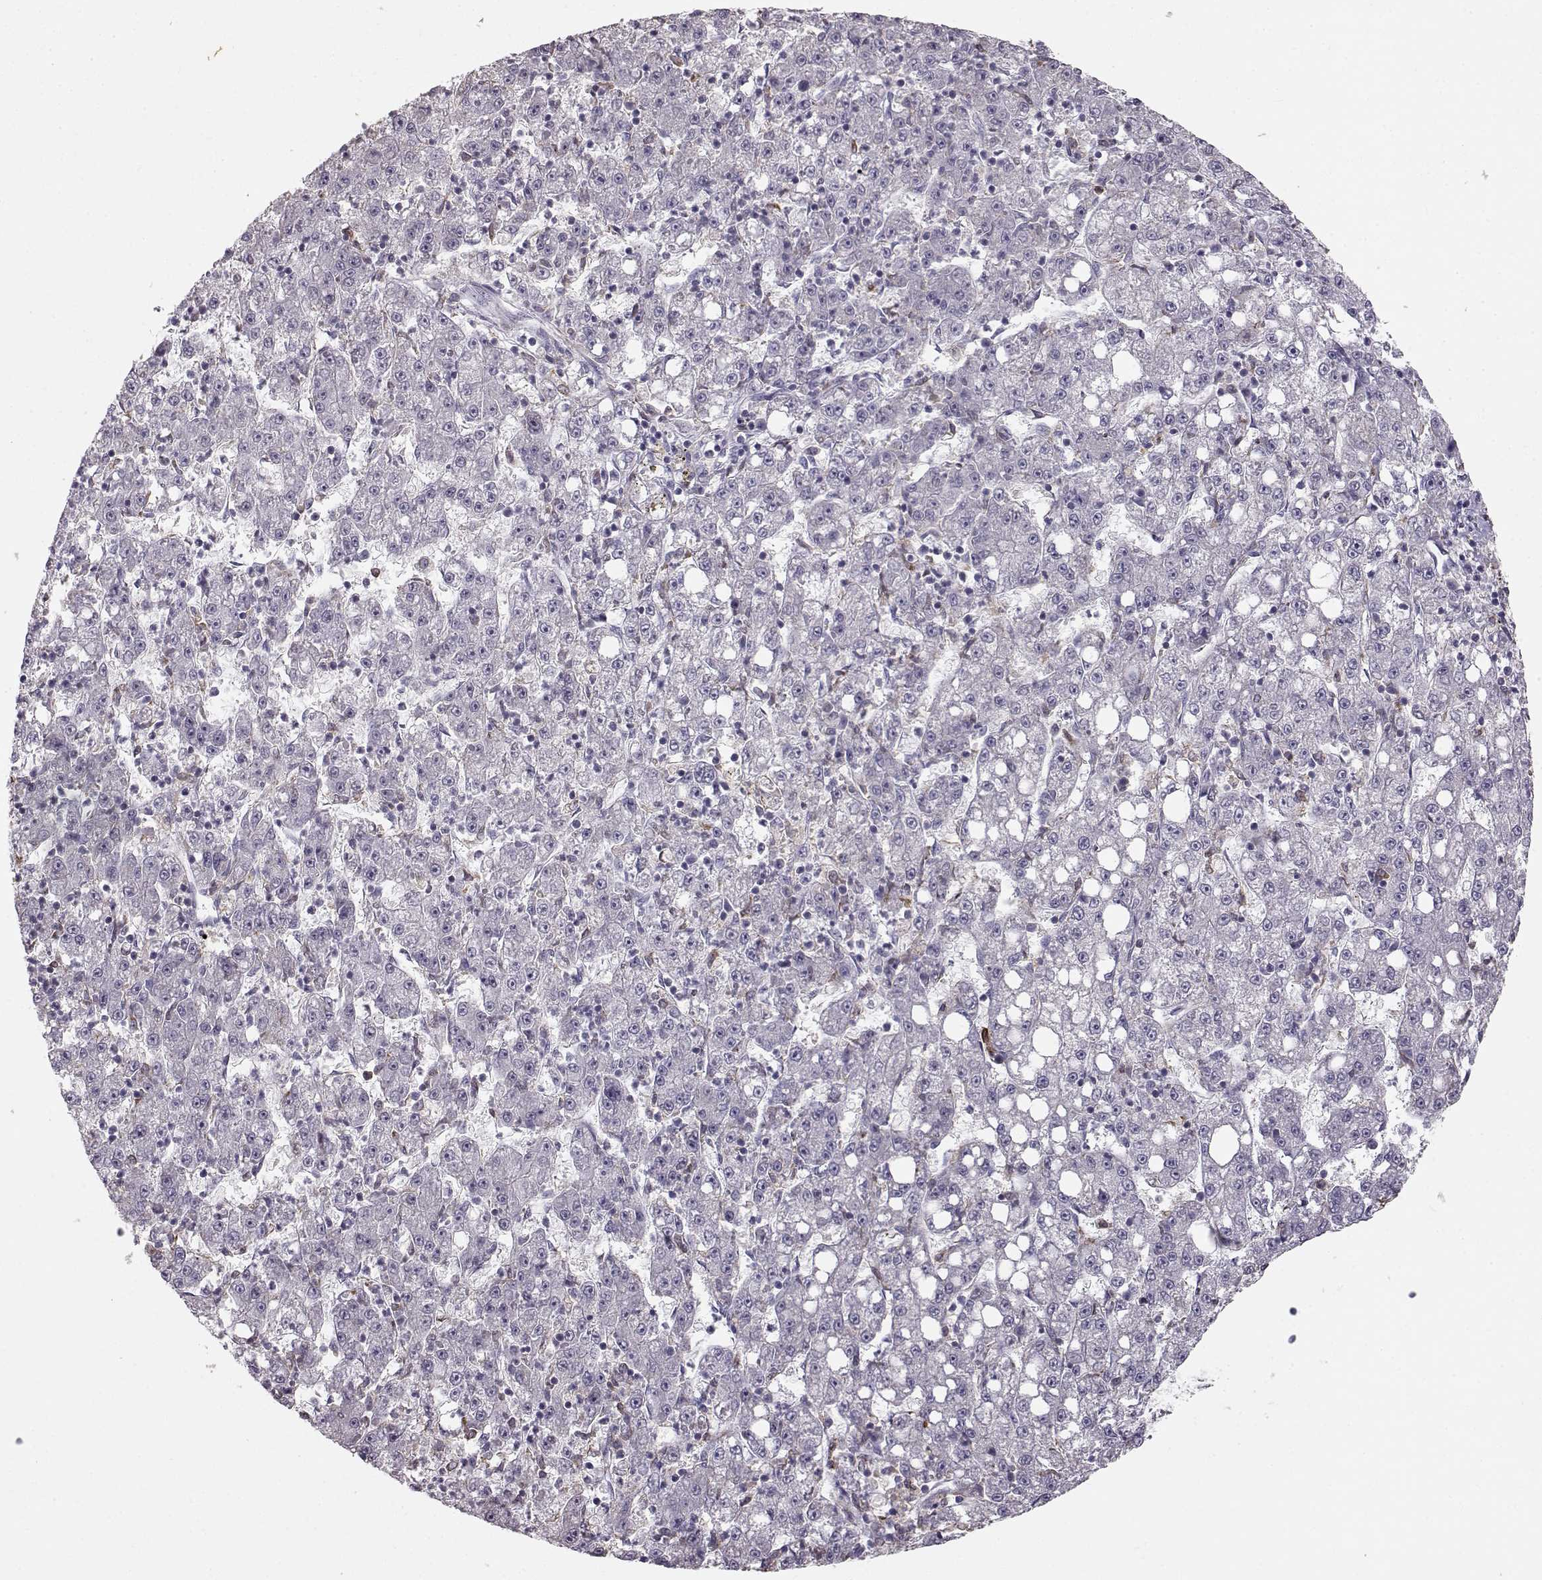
{"staining": {"intensity": "negative", "quantity": "none", "location": "none"}, "tissue": "liver cancer", "cell_type": "Tumor cells", "image_type": "cancer", "snomed": [{"axis": "morphology", "description": "Carcinoma, Hepatocellular, NOS"}, {"axis": "topography", "description": "Liver"}], "caption": "This is a histopathology image of IHC staining of liver hepatocellular carcinoma, which shows no positivity in tumor cells. (Stains: DAB IHC with hematoxylin counter stain, Microscopy: brightfield microscopy at high magnification).", "gene": "SPAG17", "patient": {"sex": "female", "age": 65}}